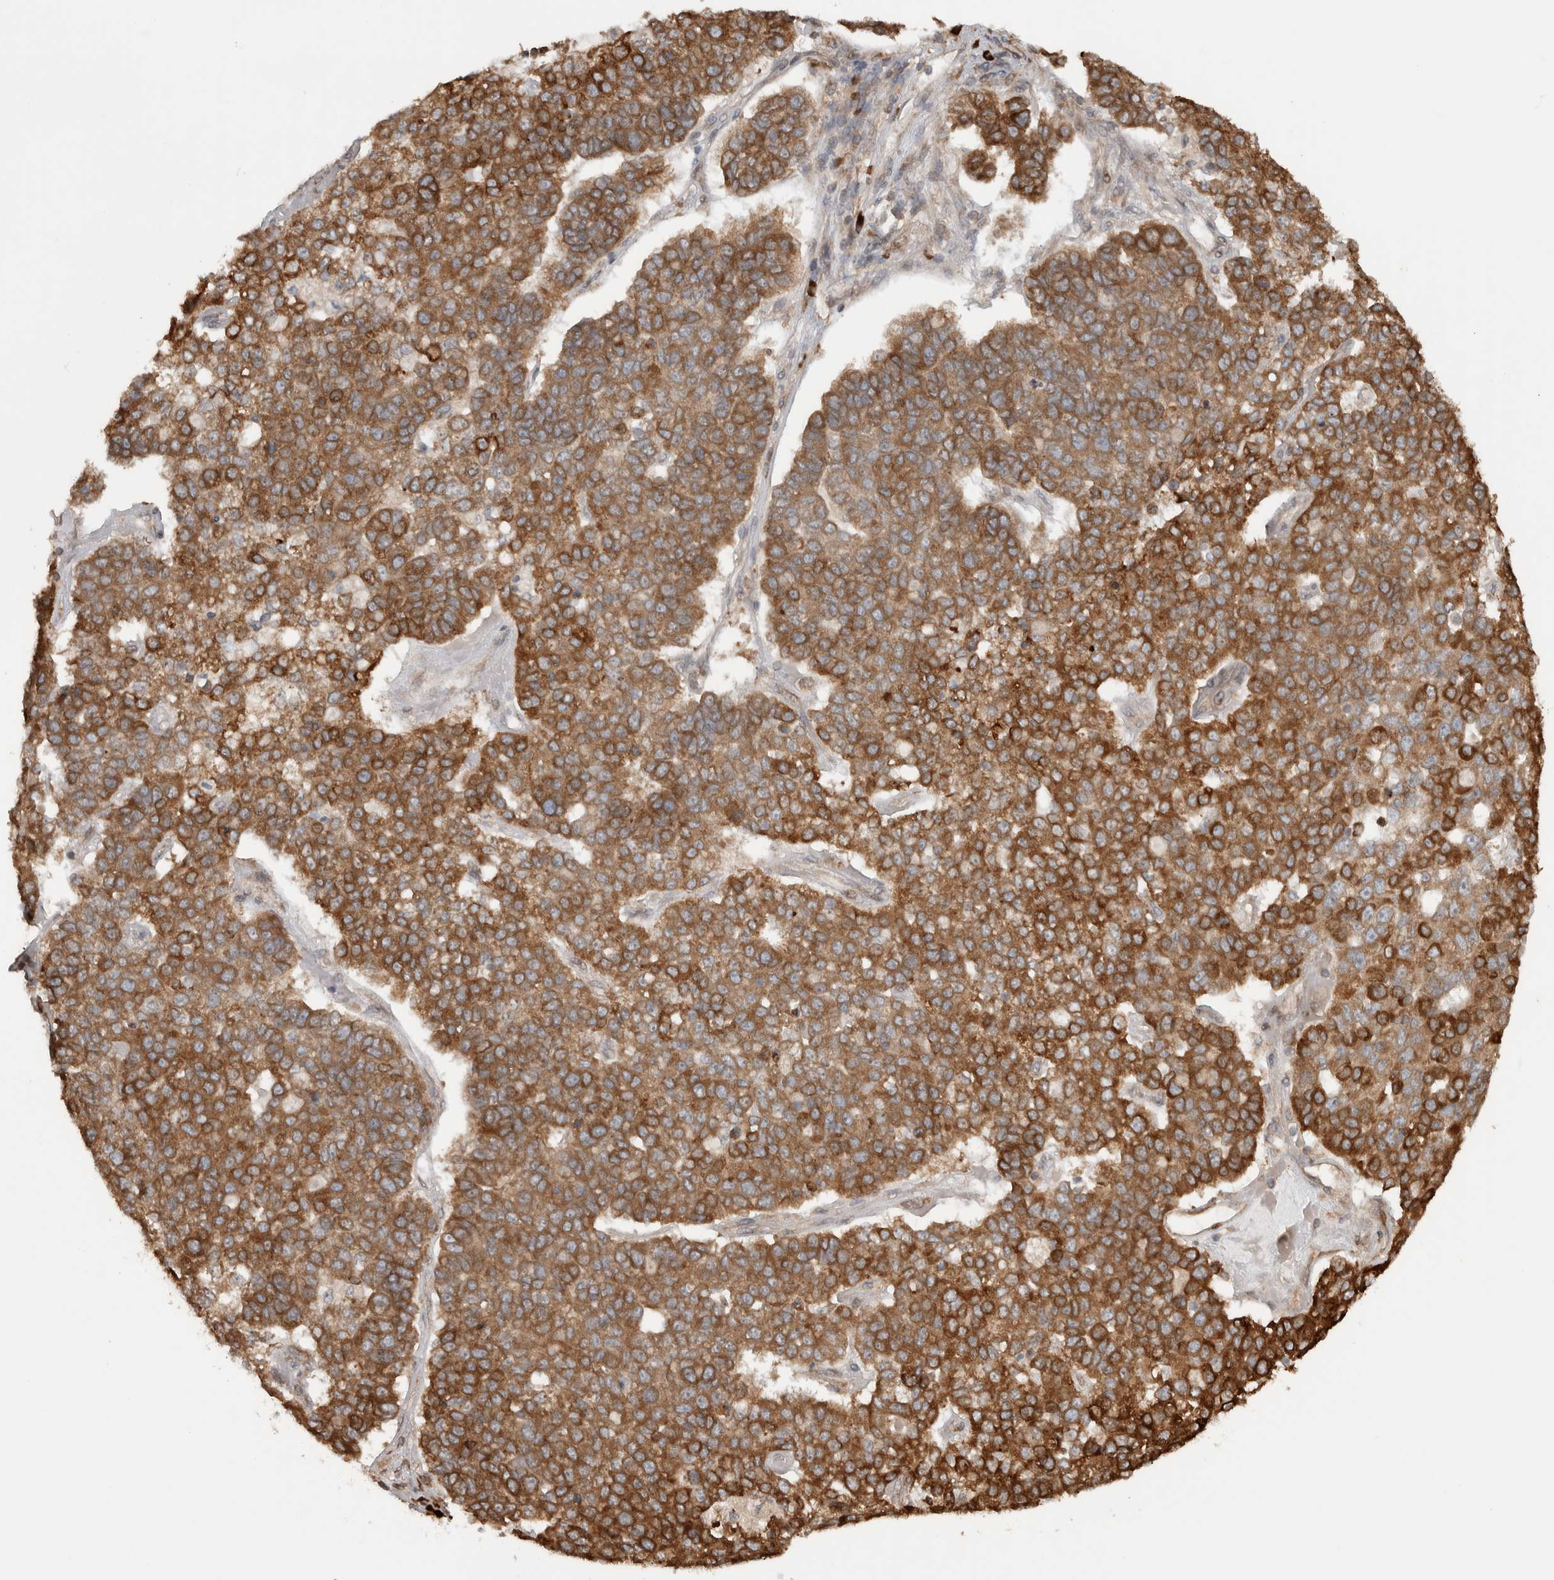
{"staining": {"intensity": "strong", "quantity": ">75%", "location": "cytoplasmic/membranous"}, "tissue": "pancreatic cancer", "cell_type": "Tumor cells", "image_type": "cancer", "snomed": [{"axis": "morphology", "description": "Adenocarcinoma, NOS"}, {"axis": "topography", "description": "Pancreas"}], "caption": "Pancreatic adenocarcinoma stained with DAB (3,3'-diaminobenzidine) immunohistochemistry displays high levels of strong cytoplasmic/membranous positivity in about >75% of tumor cells.", "gene": "CNTROB", "patient": {"sex": "female", "age": 61}}